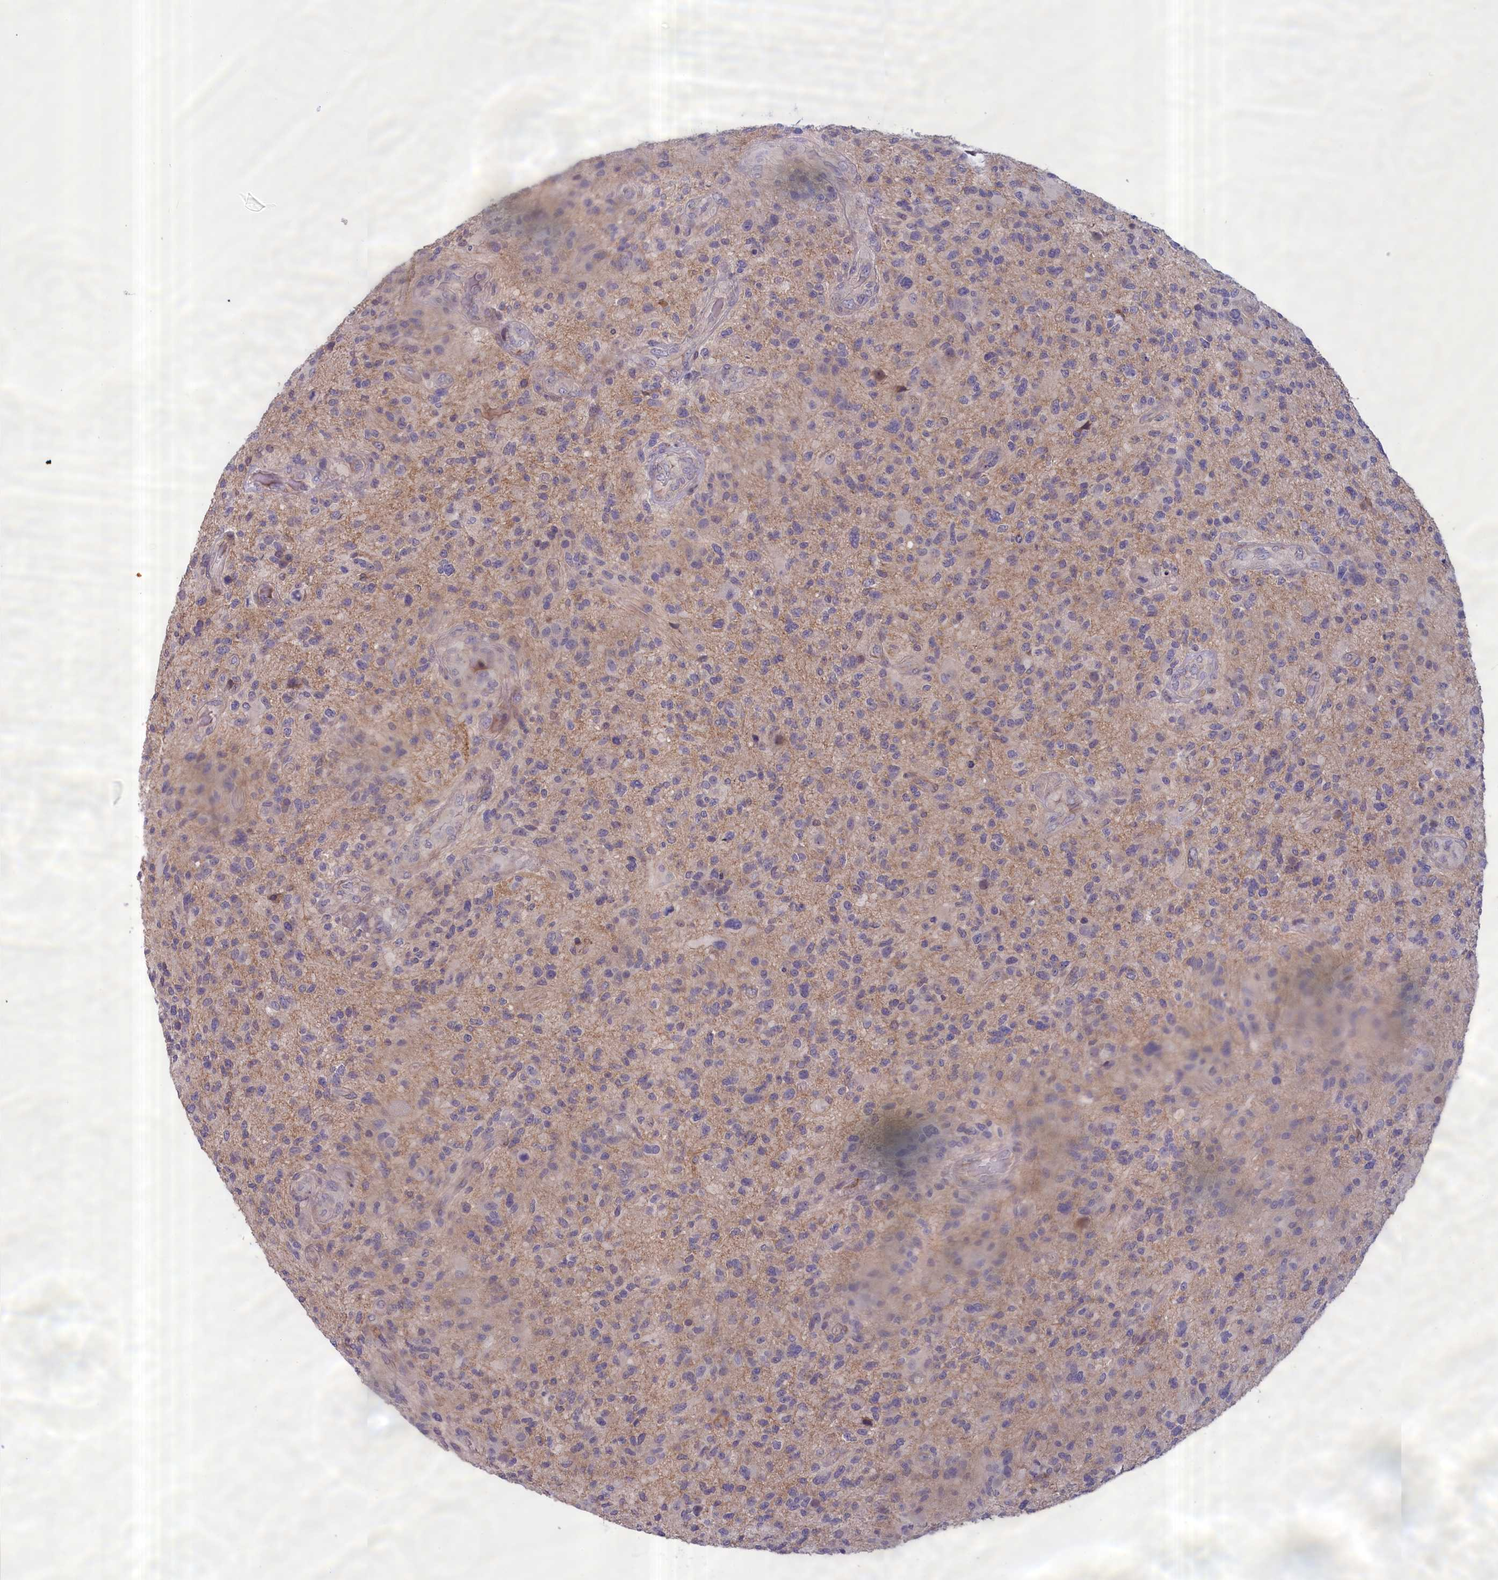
{"staining": {"intensity": "negative", "quantity": "none", "location": "none"}, "tissue": "glioma", "cell_type": "Tumor cells", "image_type": "cancer", "snomed": [{"axis": "morphology", "description": "Glioma, malignant, High grade"}, {"axis": "topography", "description": "Brain"}], "caption": "Immunohistochemical staining of high-grade glioma (malignant) displays no significant expression in tumor cells.", "gene": "IGFALS", "patient": {"sex": "male", "age": 47}}